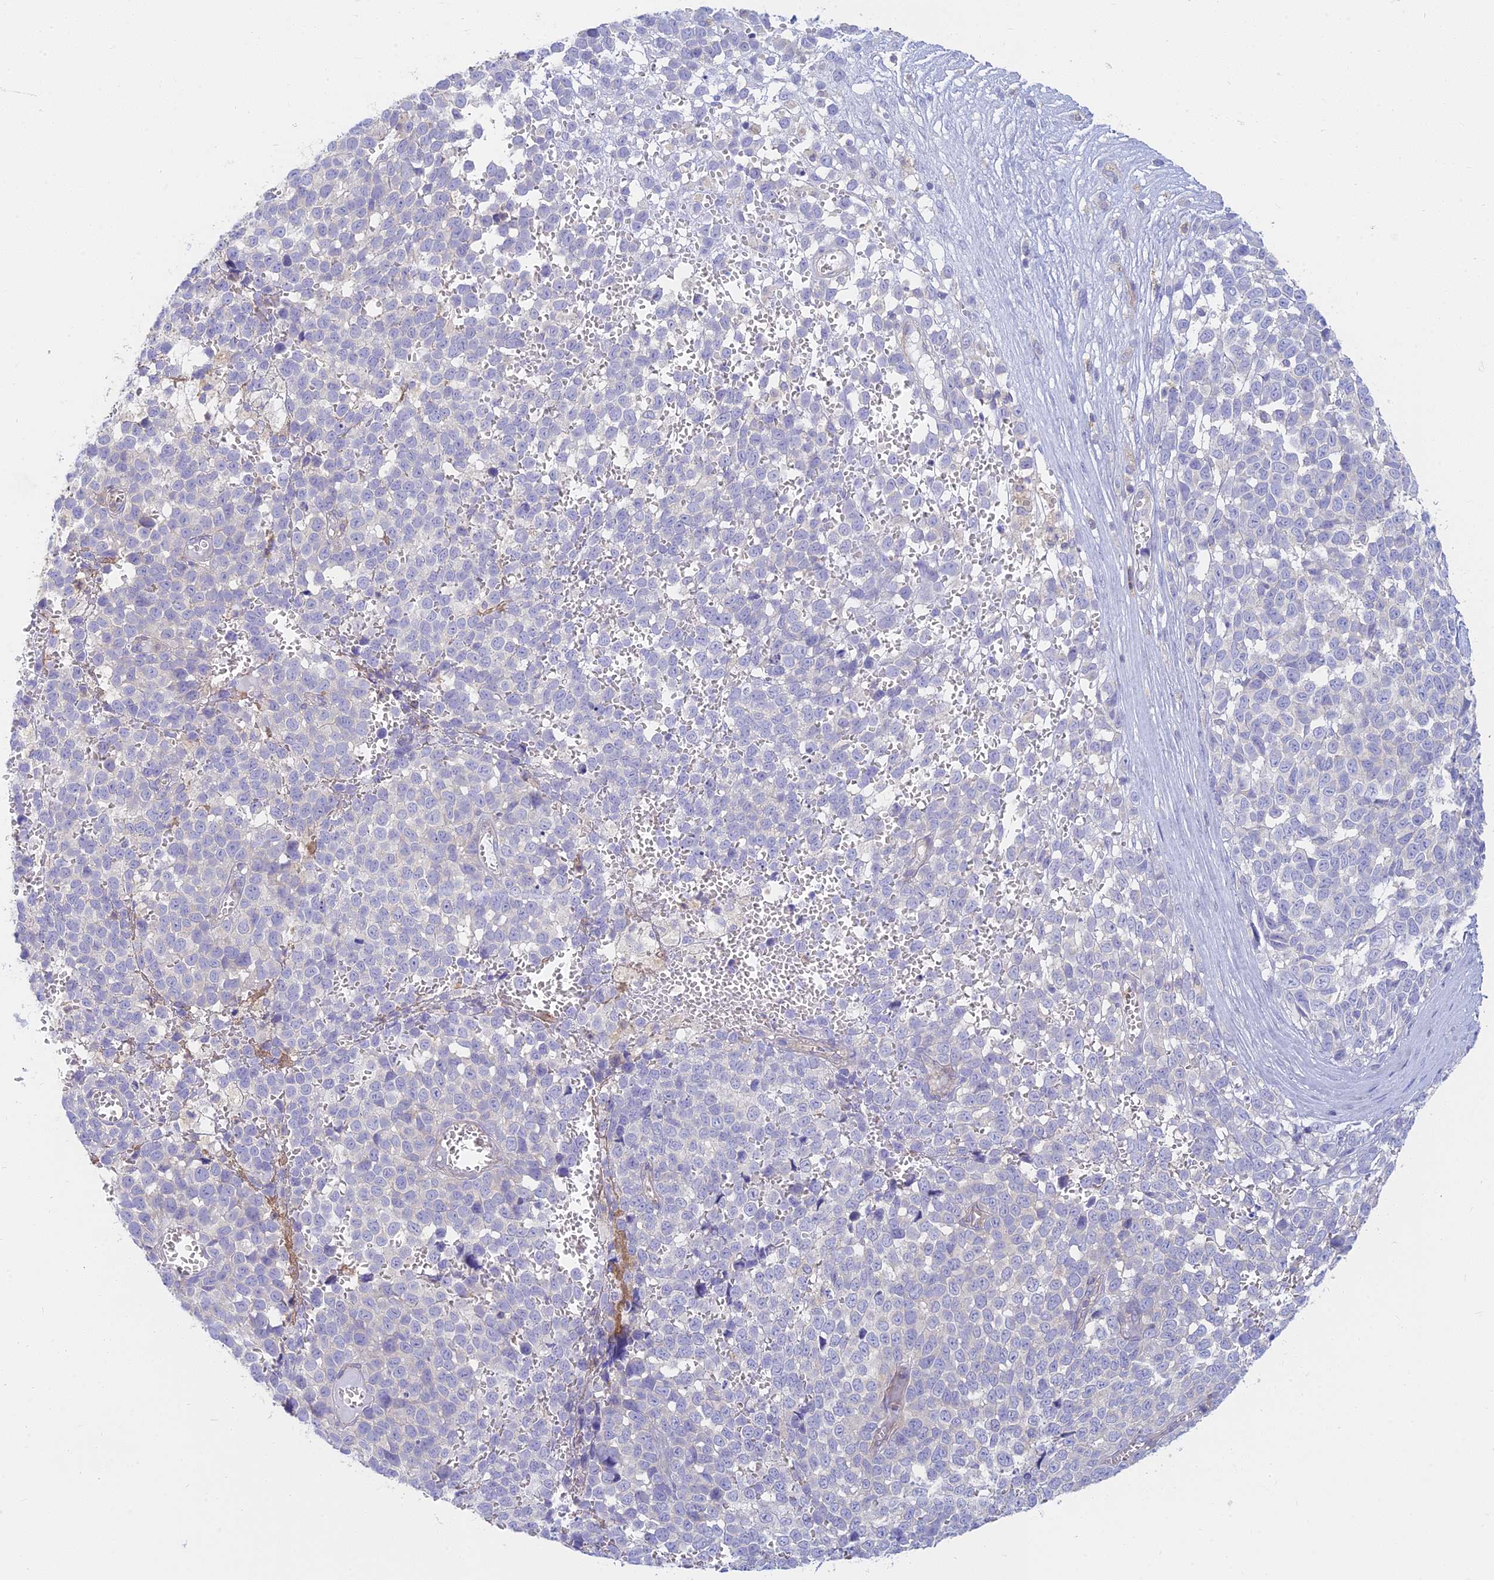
{"staining": {"intensity": "negative", "quantity": "none", "location": "none"}, "tissue": "melanoma", "cell_type": "Tumor cells", "image_type": "cancer", "snomed": [{"axis": "morphology", "description": "Malignant melanoma, NOS"}, {"axis": "topography", "description": "Nose, NOS"}], "caption": "Melanoma stained for a protein using IHC reveals no staining tumor cells.", "gene": "STRN4", "patient": {"sex": "female", "age": 48}}